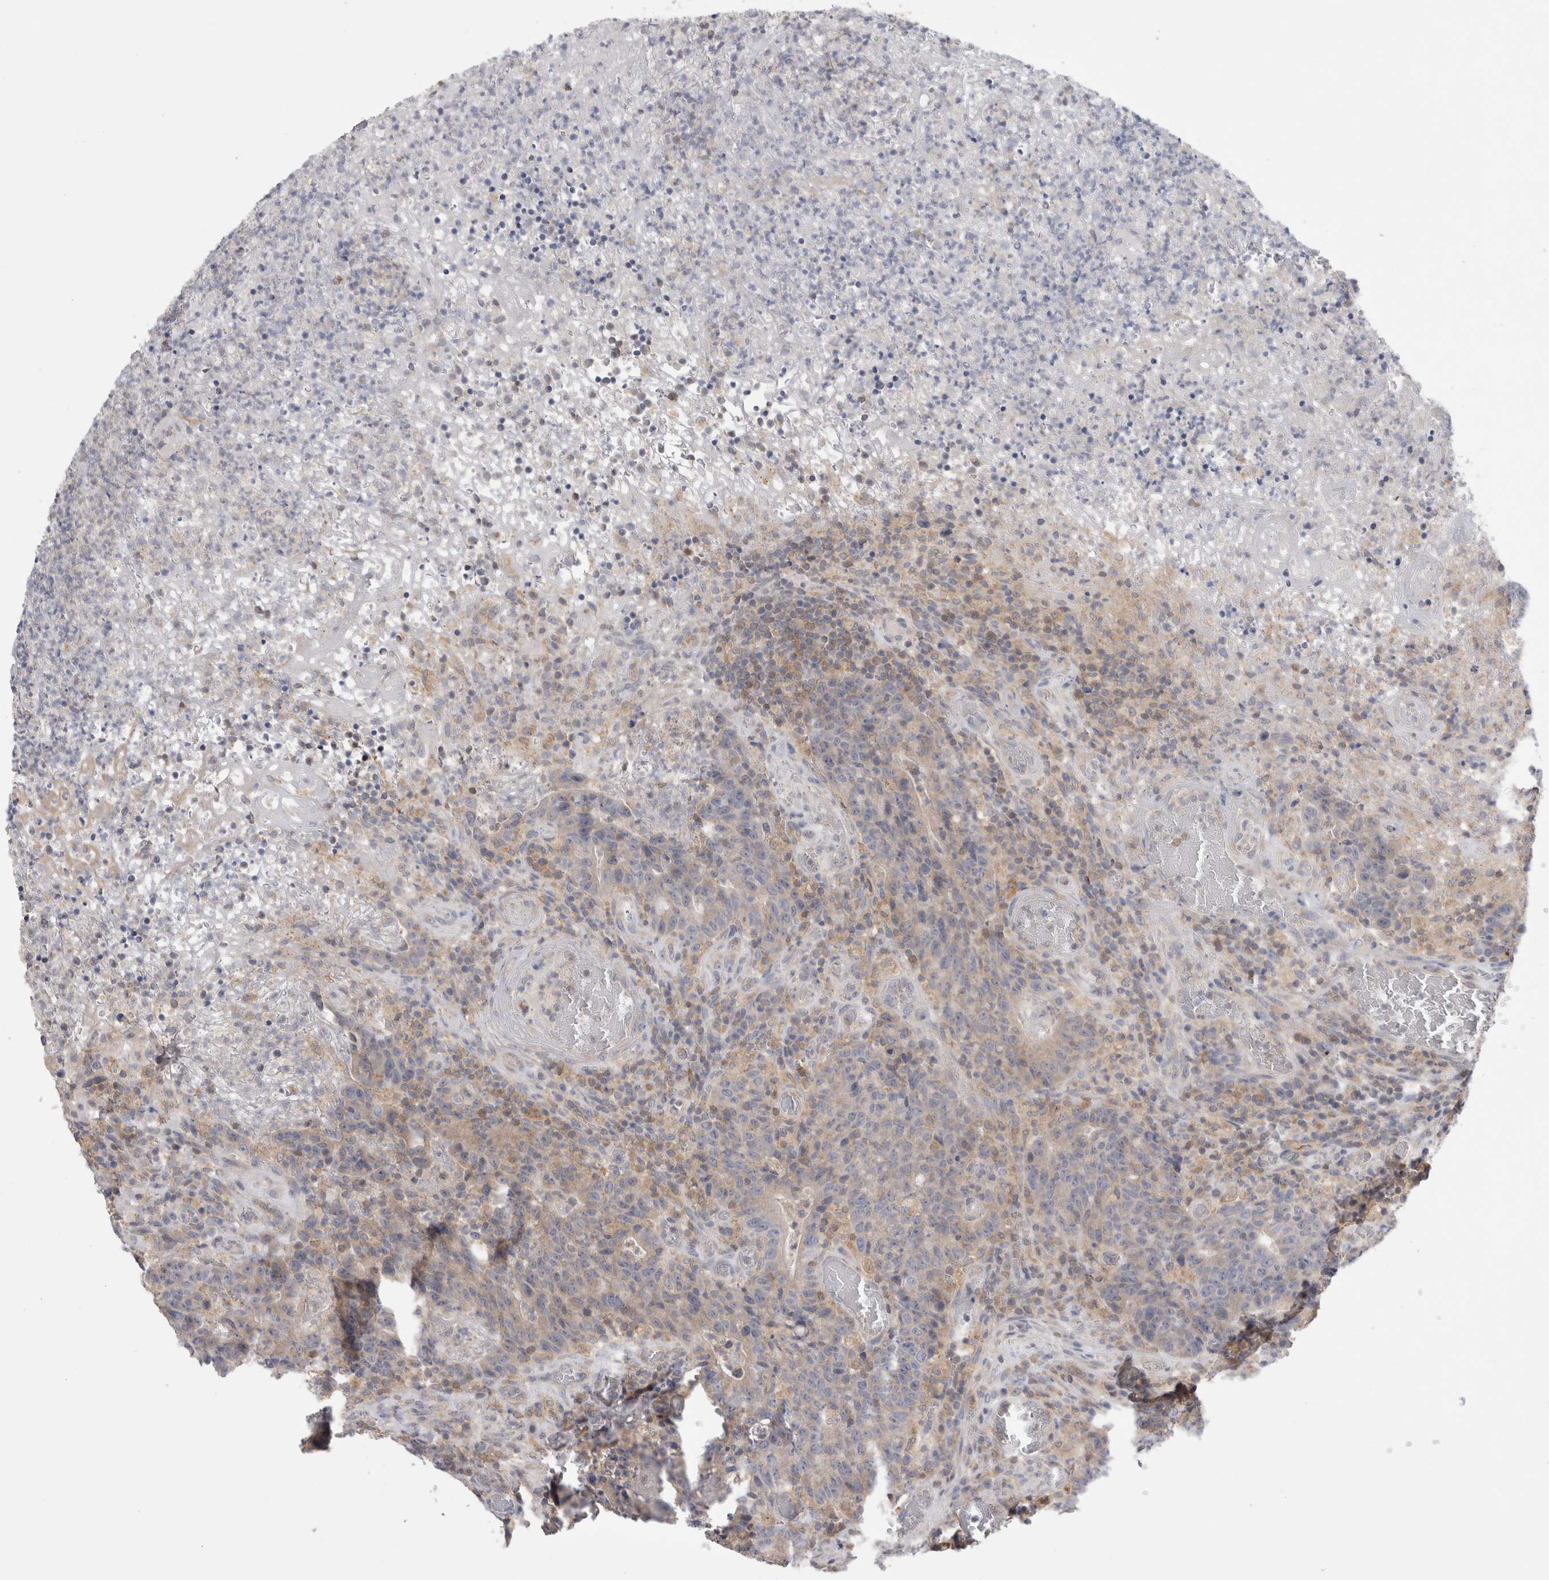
{"staining": {"intensity": "negative", "quantity": "none", "location": "none"}, "tissue": "colorectal cancer", "cell_type": "Tumor cells", "image_type": "cancer", "snomed": [{"axis": "morphology", "description": "Adenocarcinoma, NOS"}, {"axis": "topography", "description": "Colon"}], "caption": "There is no significant staining in tumor cells of adenocarcinoma (colorectal).", "gene": "SRD5A3", "patient": {"sex": "female", "age": 75}}